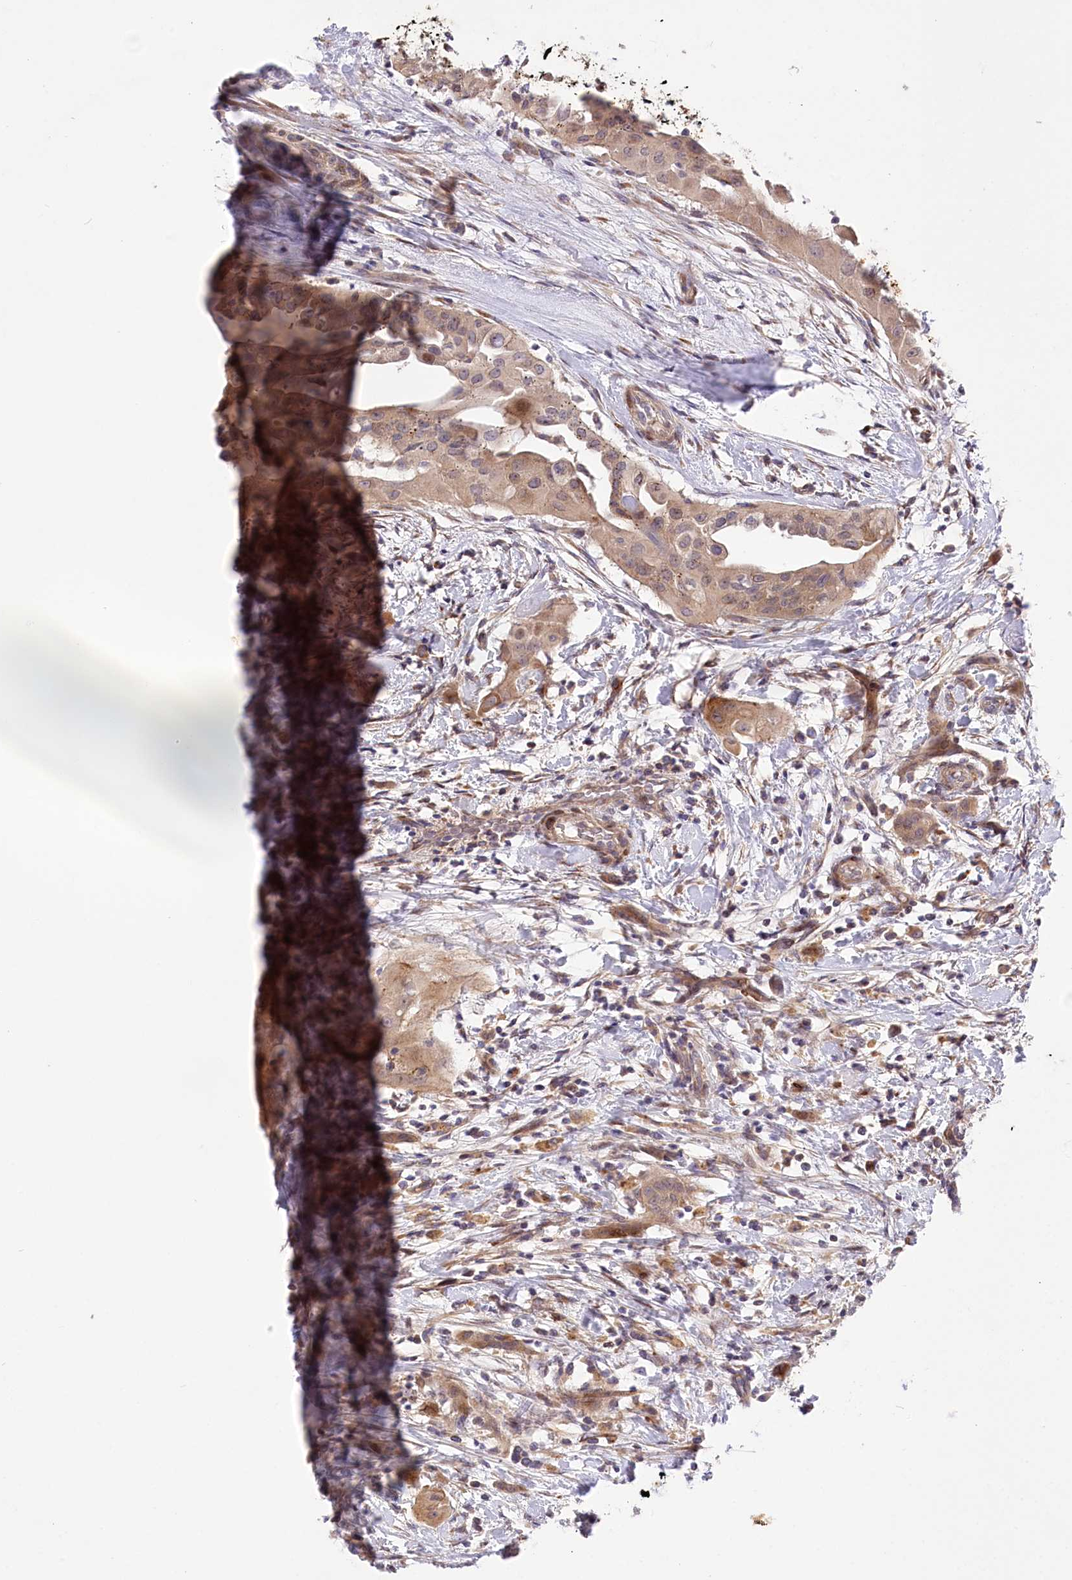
{"staining": {"intensity": "moderate", "quantity": ">75%", "location": "cytoplasmic/membranous"}, "tissue": "thyroid cancer", "cell_type": "Tumor cells", "image_type": "cancer", "snomed": [{"axis": "morphology", "description": "Papillary adenocarcinoma, NOS"}, {"axis": "topography", "description": "Thyroid gland"}], "caption": "DAB immunohistochemical staining of thyroid cancer (papillary adenocarcinoma) reveals moderate cytoplasmic/membranous protein staining in approximately >75% of tumor cells.", "gene": "TRUB1", "patient": {"sex": "female", "age": 59}}